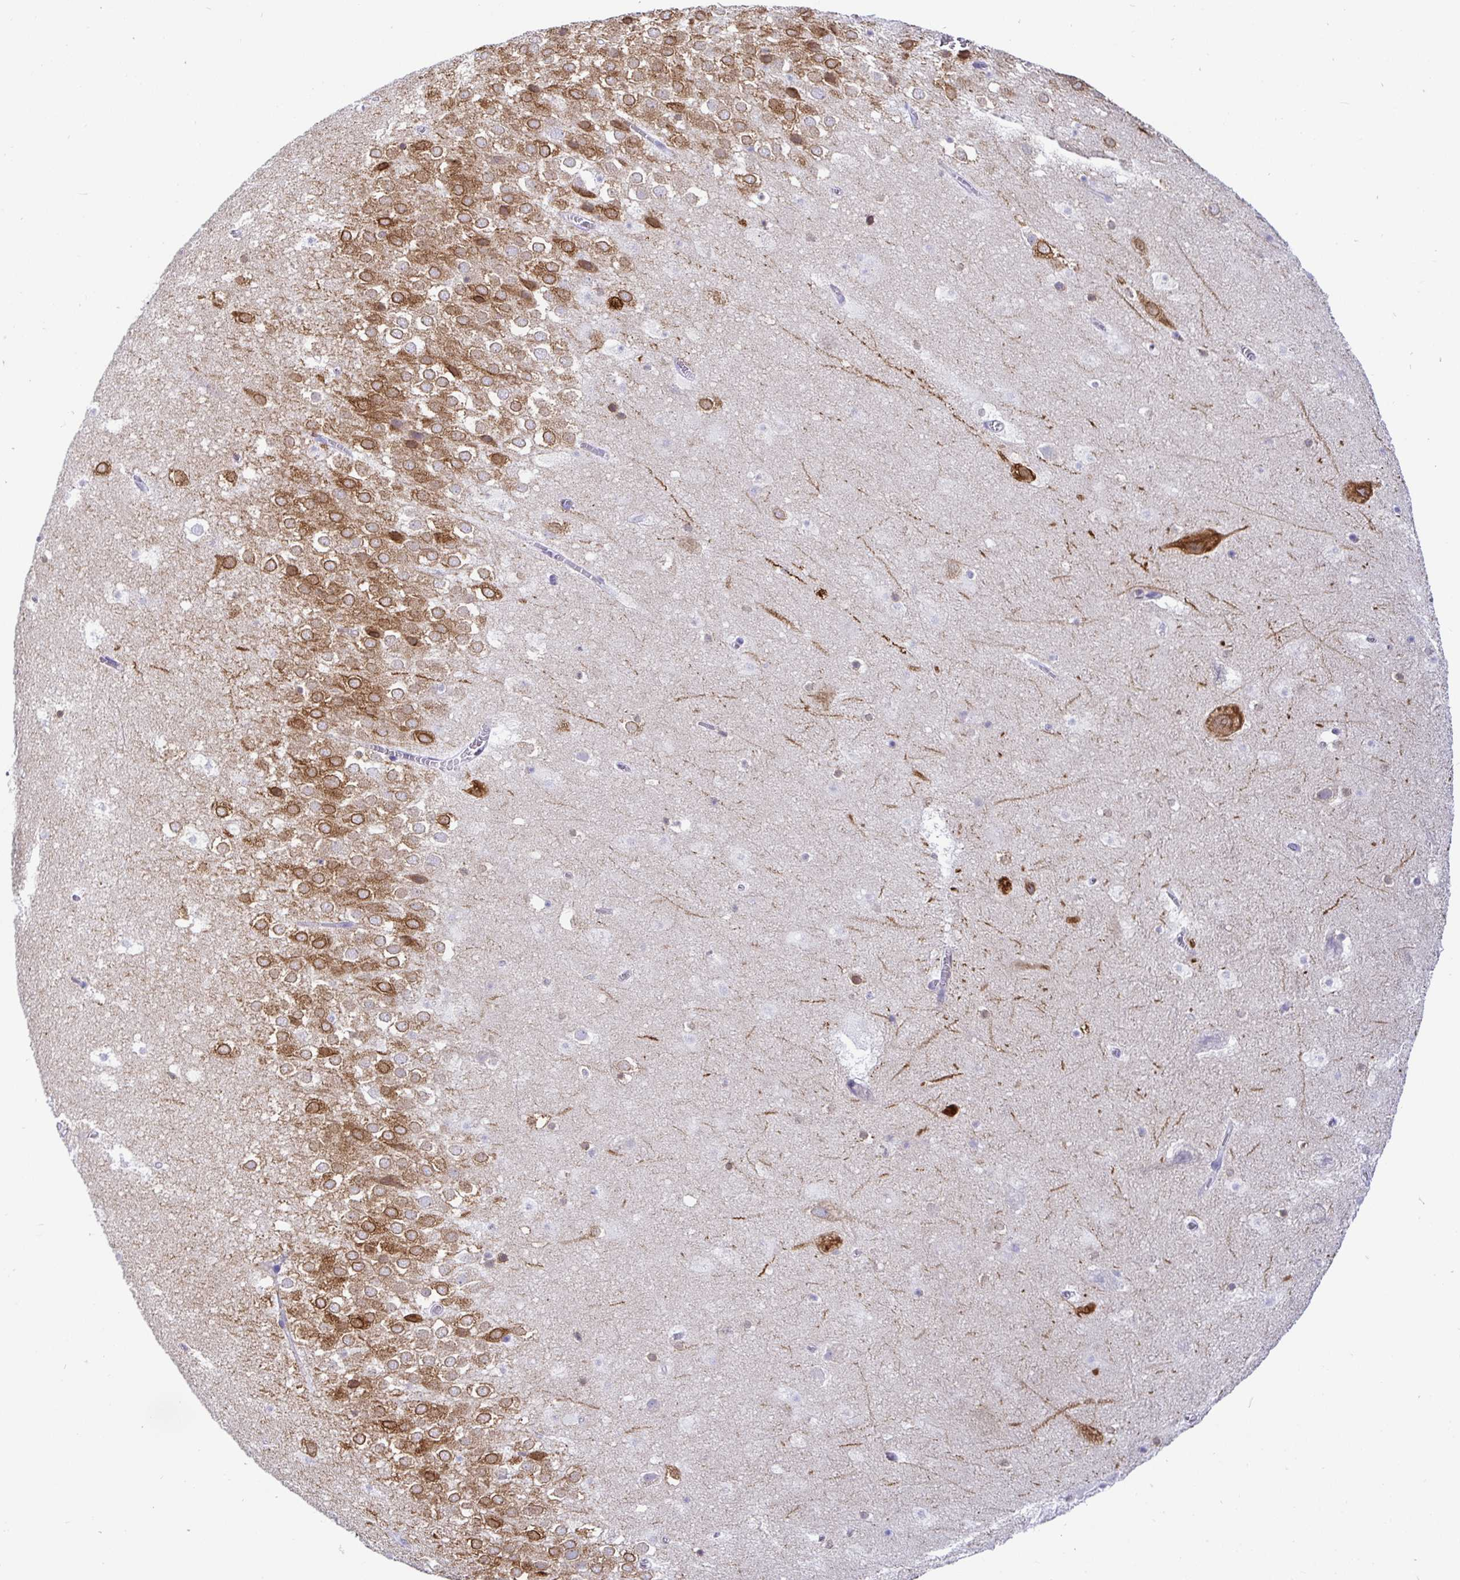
{"staining": {"intensity": "negative", "quantity": "none", "location": "none"}, "tissue": "hippocampus", "cell_type": "Glial cells", "image_type": "normal", "snomed": [{"axis": "morphology", "description": "Normal tissue, NOS"}, {"axis": "topography", "description": "Hippocampus"}], "caption": "Human hippocampus stained for a protein using immunohistochemistry exhibits no expression in glial cells.", "gene": "TP53I11", "patient": {"sex": "female", "age": 42}}